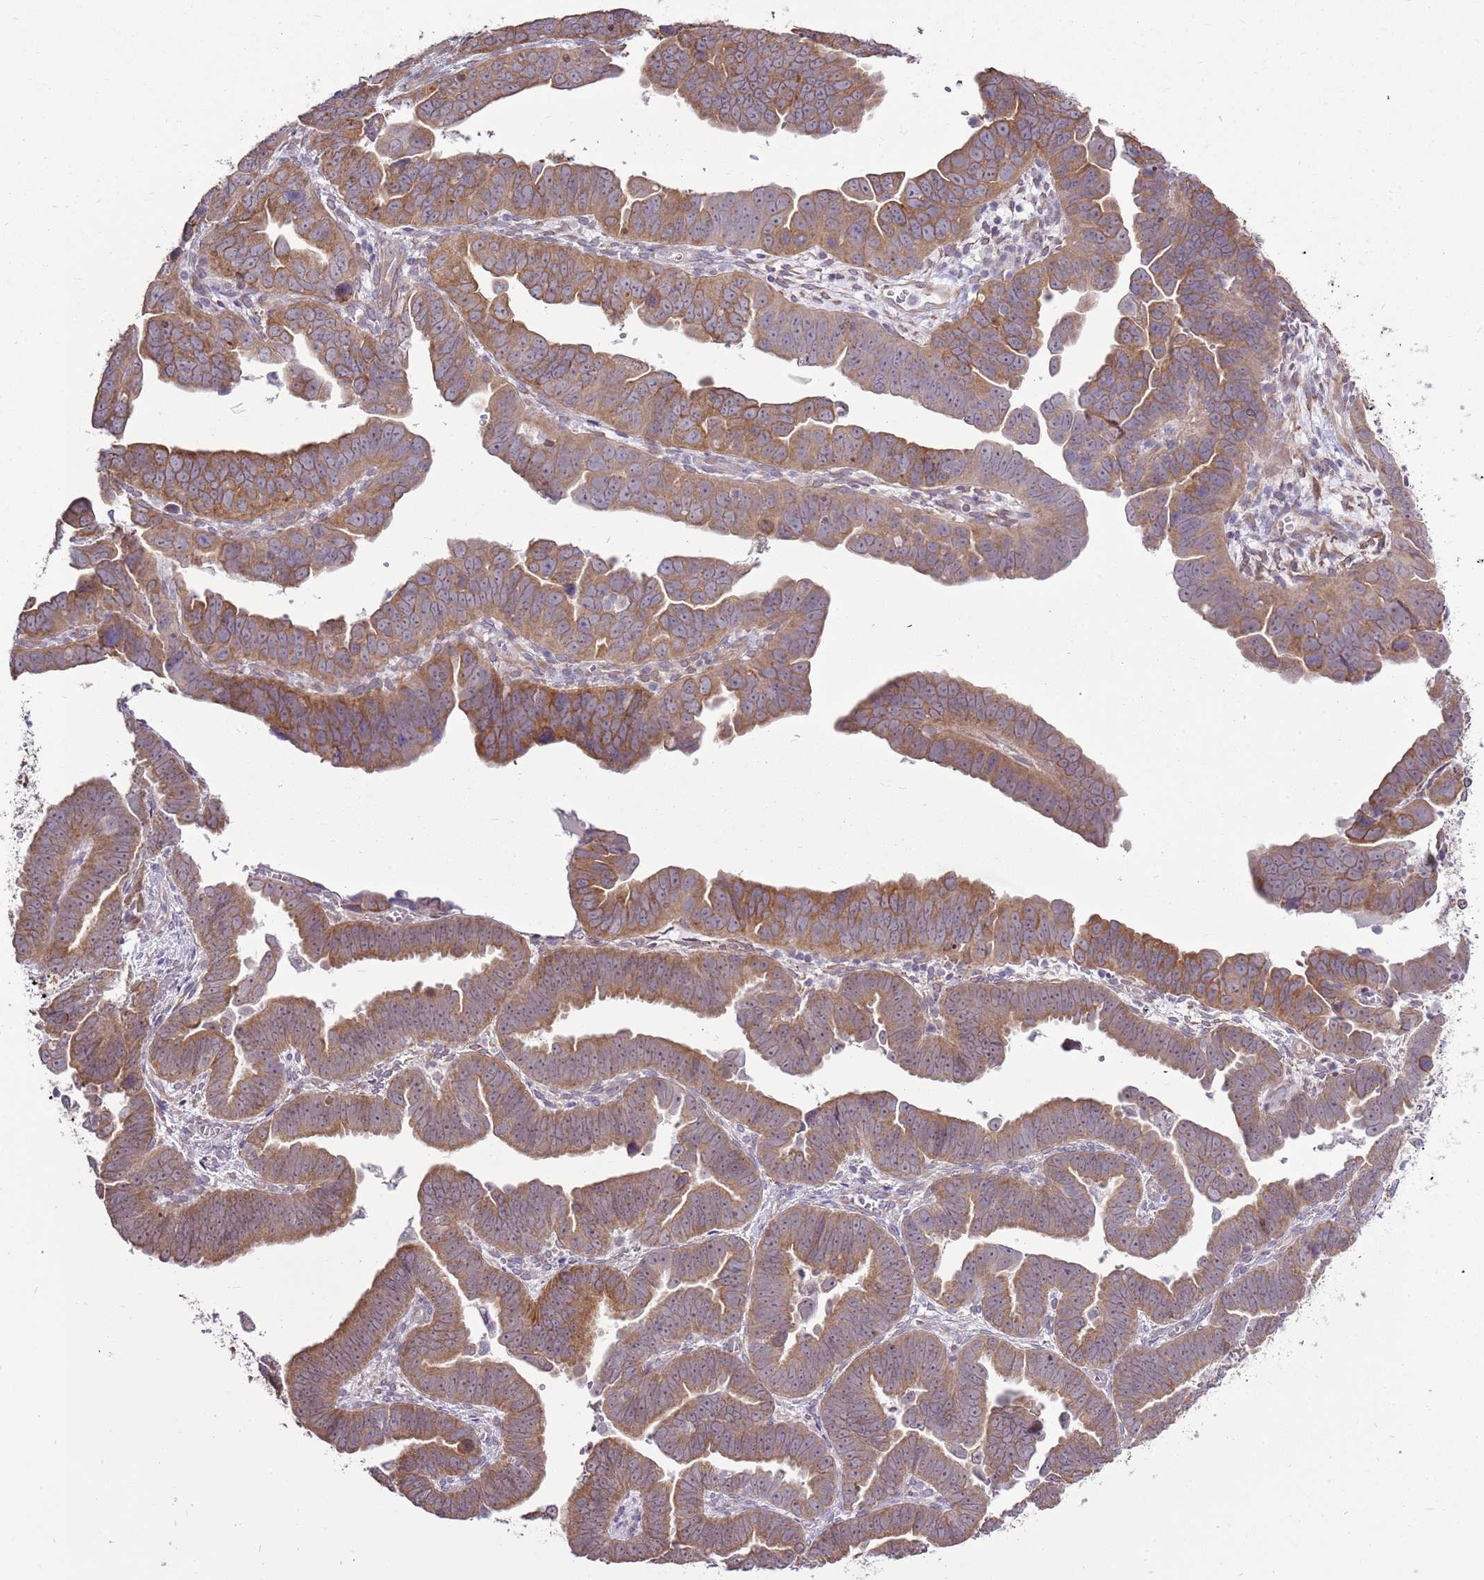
{"staining": {"intensity": "moderate", "quantity": ">75%", "location": "cytoplasmic/membranous"}, "tissue": "endometrial cancer", "cell_type": "Tumor cells", "image_type": "cancer", "snomed": [{"axis": "morphology", "description": "Adenocarcinoma, NOS"}, {"axis": "topography", "description": "Endometrium"}], "caption": "Endometrial cancer (adenocarcinoma) stained for a protein exhibits moderate cytoplasmic/membranous positivity in tumor cells.", "gene": "UGGT2", "patient": {"sex": "female", "age": 75}}